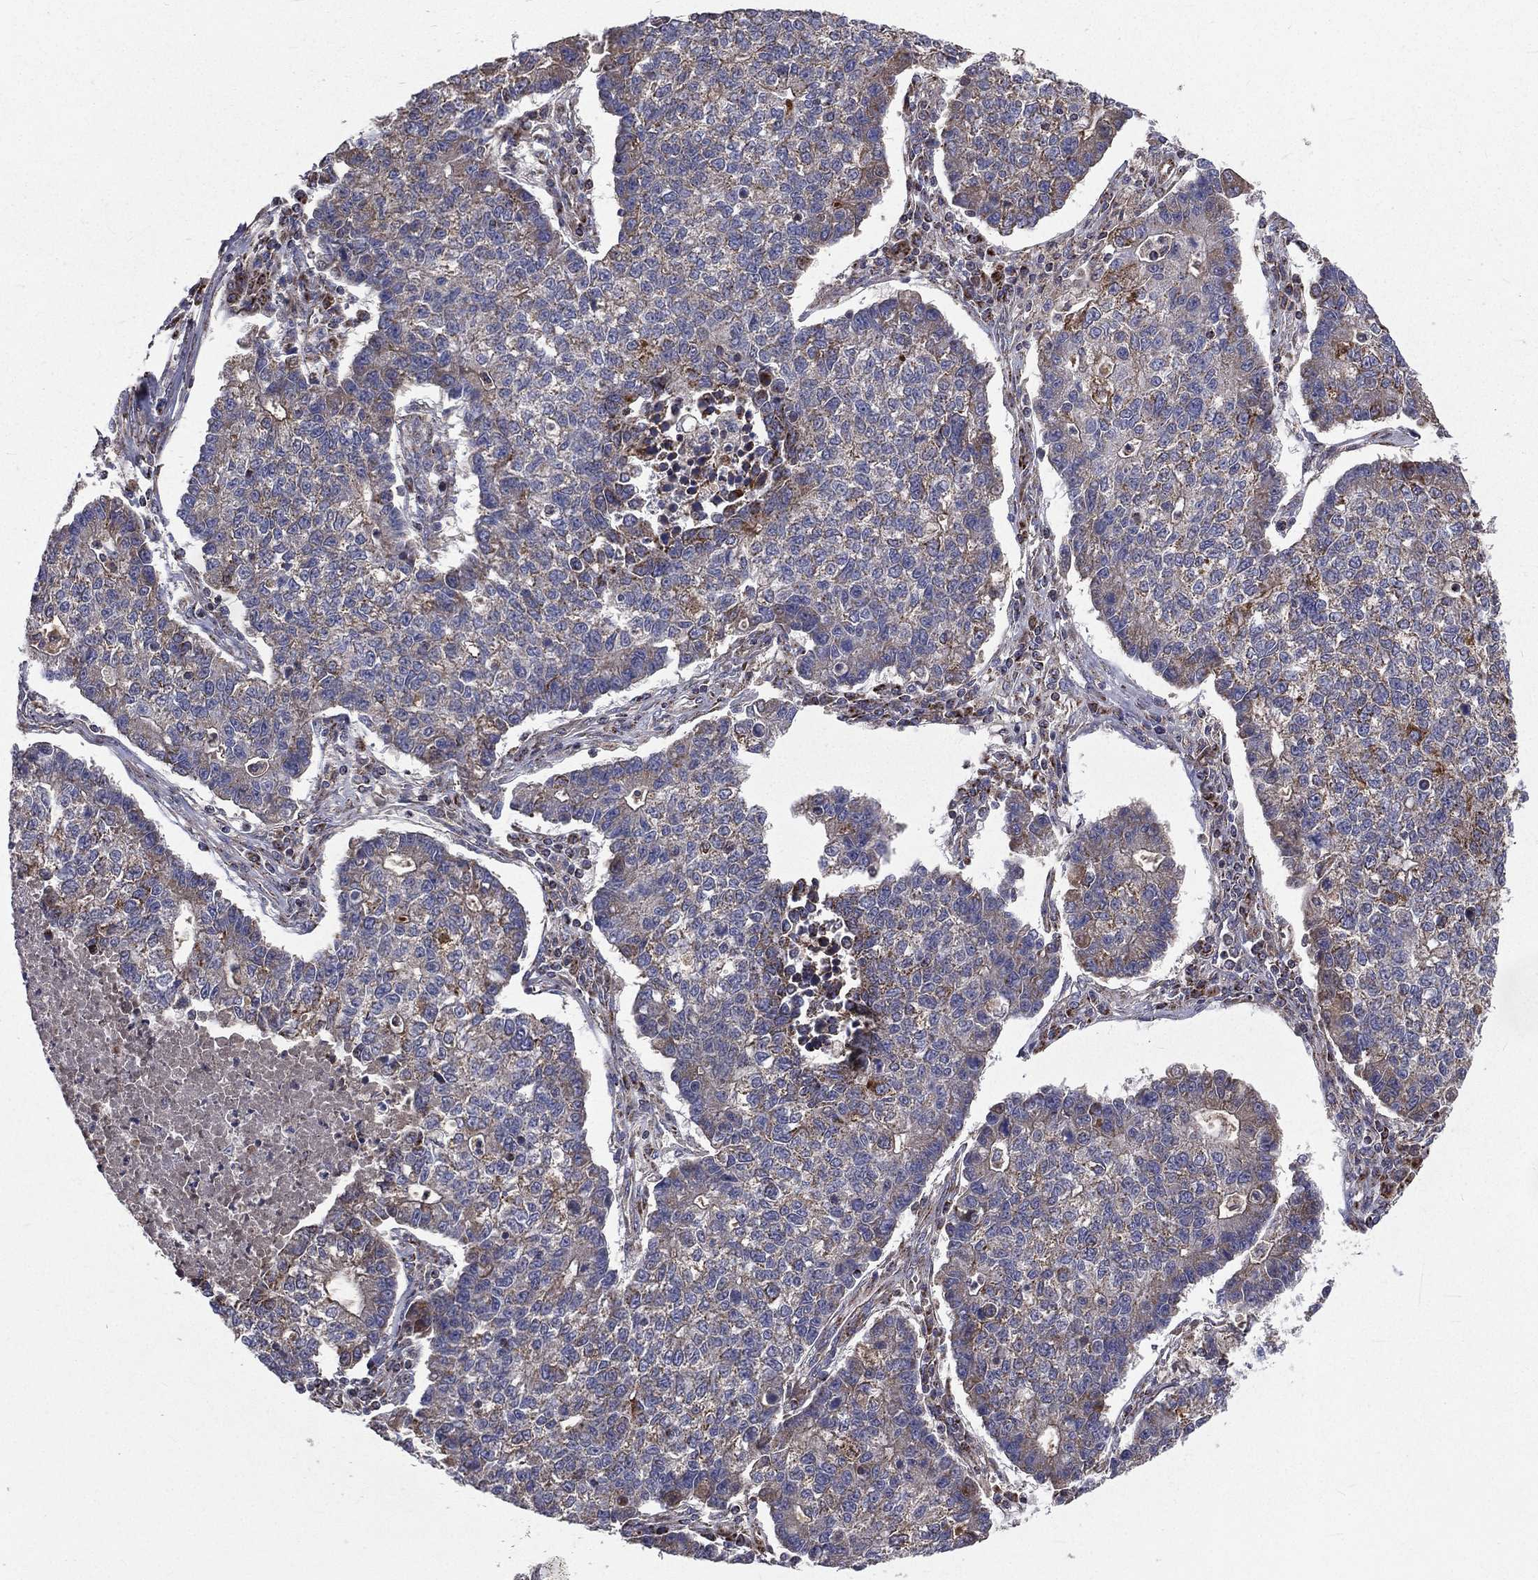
{"staining": {"intensity": "weak", "quantity": "<25%", "location": "cytoplasmic/membranous"}, "tissue": "lung cancer", "cell_type": "Tumor cells", "image_type": "cancer", "snomed": [{"axis": "morphology", "description": "Adenocarcinoma, NOS"}, {"axis": "topography", "description": "Lung"}], "caption": "Micrograph shows no significant protein positivity in tumor cells of lung cancer (adenocarcinoma).", "gene": "GPD1", "patient": {"sex": "male", "age": 57}}